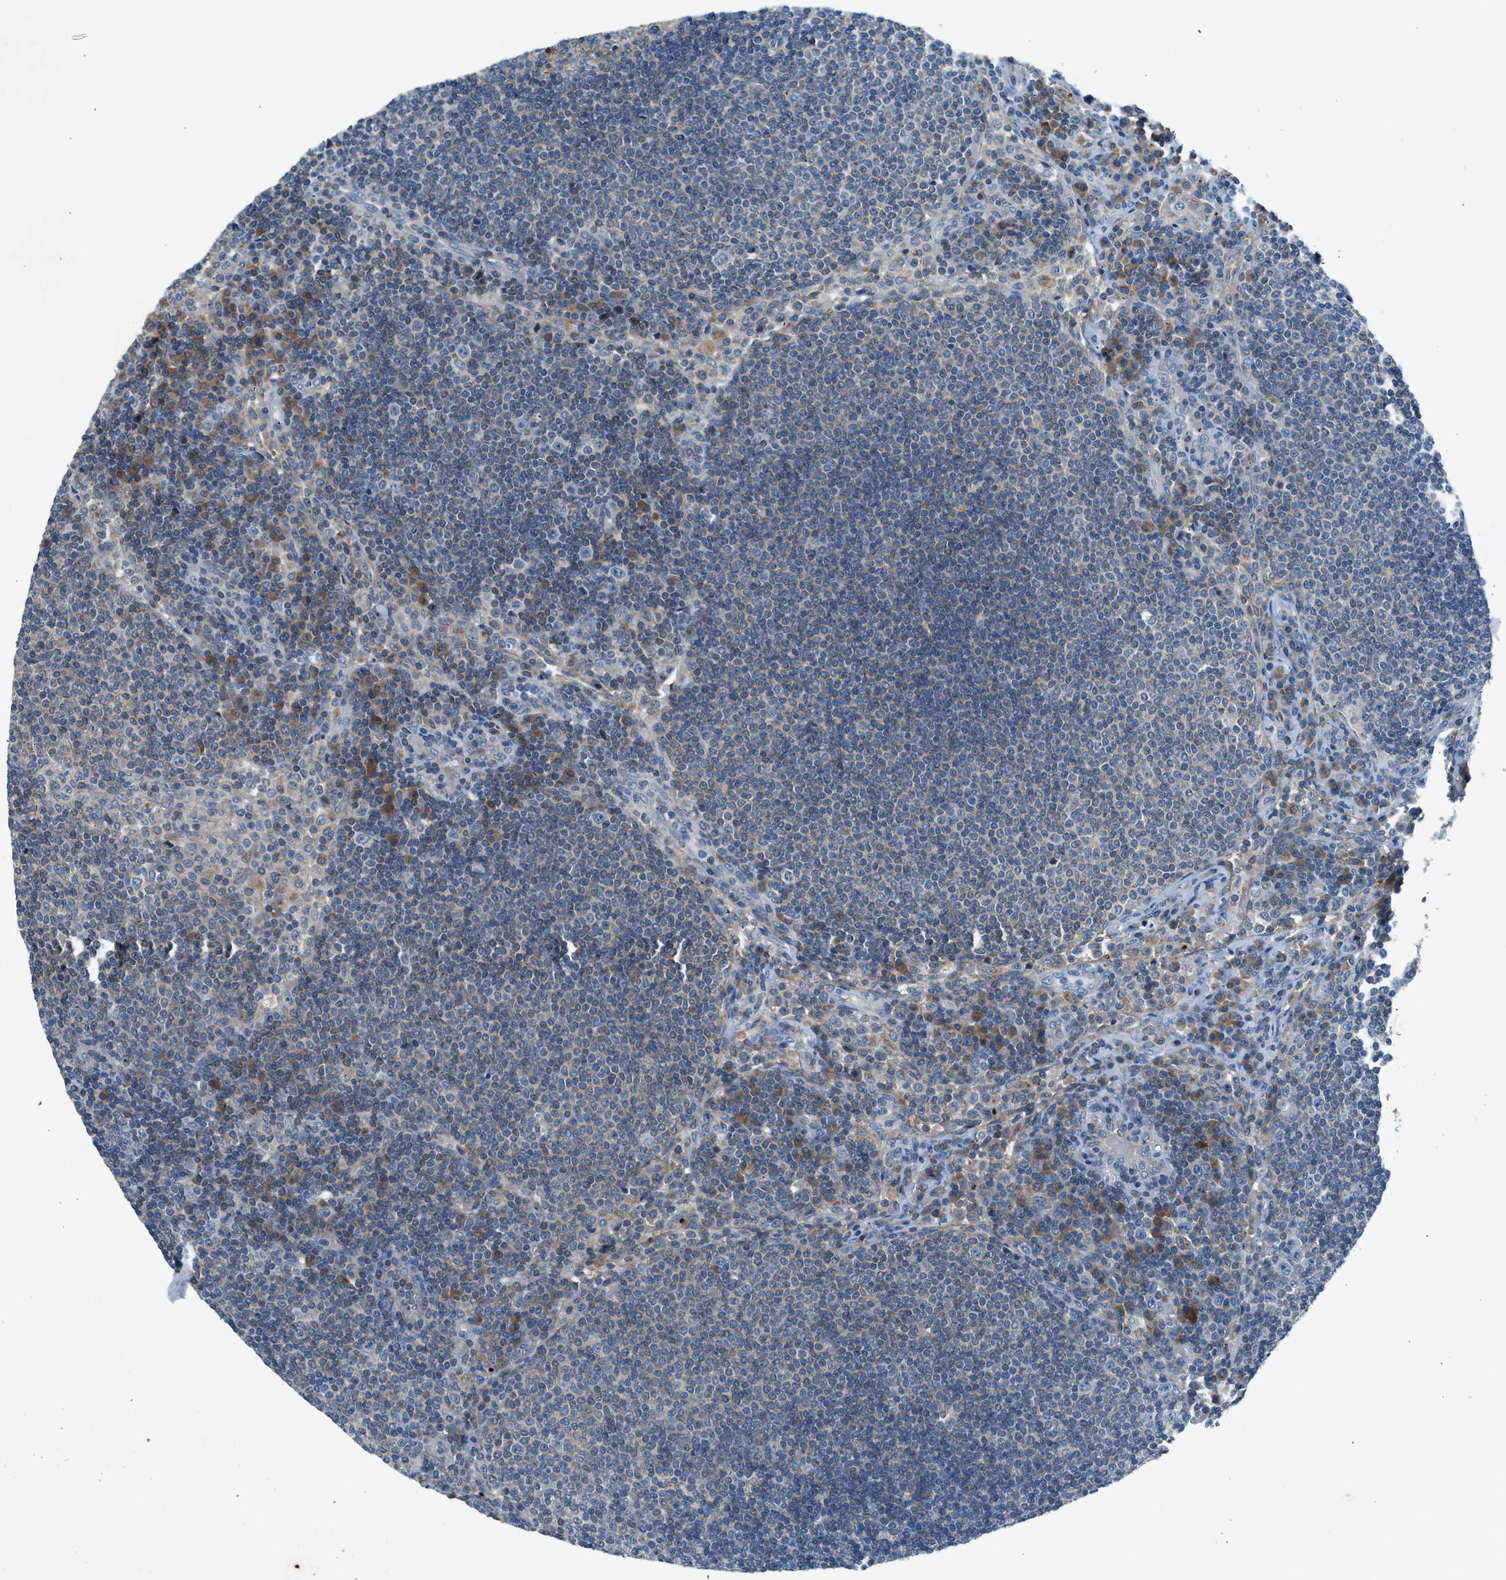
{"staining": {"intensity": "weak", "quantity": "25%-75%", "location": "cytoplasmic/membranous"}, "tissue": "lymph node", "cell_type": "Germinal center cells", "image_type": "normal", "snomed": [{"axis": "morphology", "description": "Normal tissue, NOS"}, {"axis": "topography", "description": "Lymph node"}], "caption": "Approximately 25%-75% of germinal center cells in unremarkable lymph node display weak cytoplasmic/membranous protein staining as visualized by brown immunohistochemical staining.", "gene": "BMP1", "patient": {"sex": "female", "age": 53}}